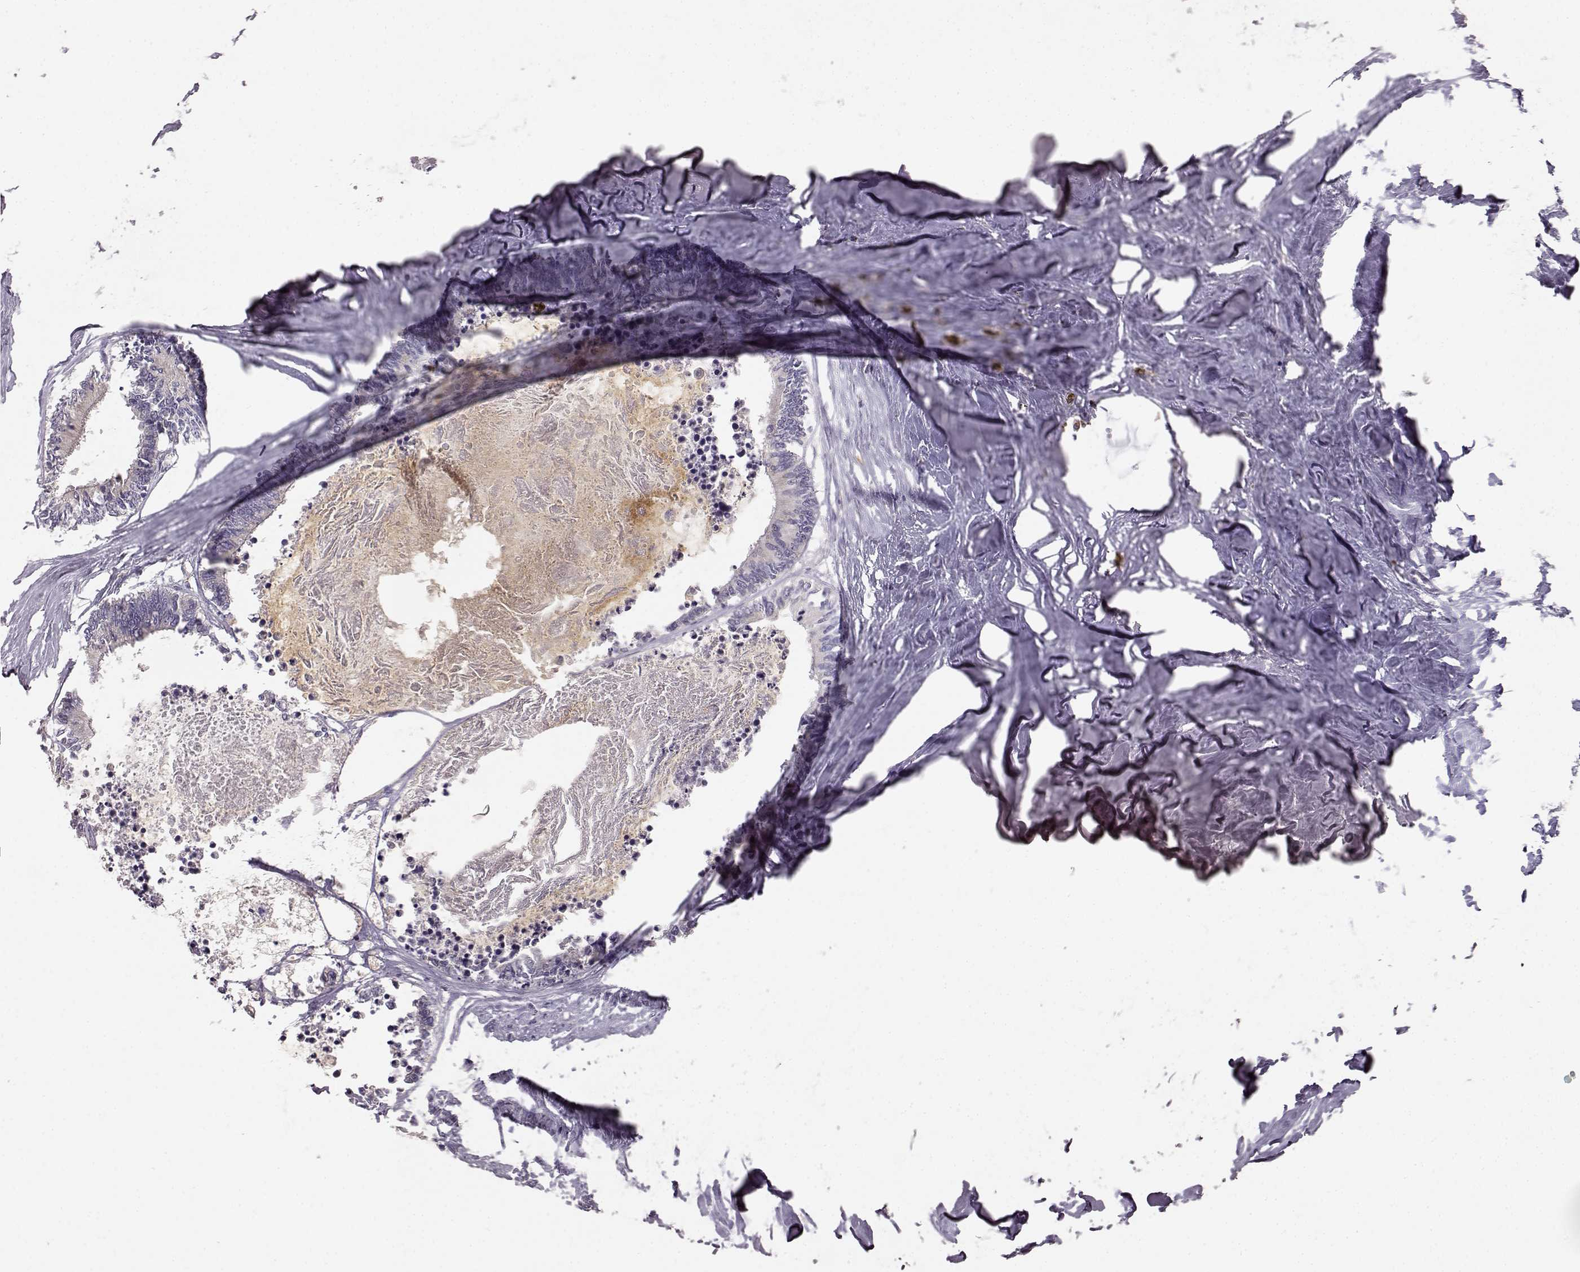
{"staining": {"intensity": "negative", "quantity": "none", "location": "none"}, "tissue": "colorectal cancer", "cell_type": "Tumor cells", "image_type": "cancer", "snomed": [{"axis": "morphology", "description": "Adenocarcinoma, NOS"}, {"axis": "topography", "description": "Colon"}, {"axis": "topography", "description": "Rectum"}], "caption": "Colorectal cancer (adenocarcinoma) stained for a protein using IHC shows no expression tumor cells.", "gene": "GHR", "patient": {"sex": "male", "age": 57}}